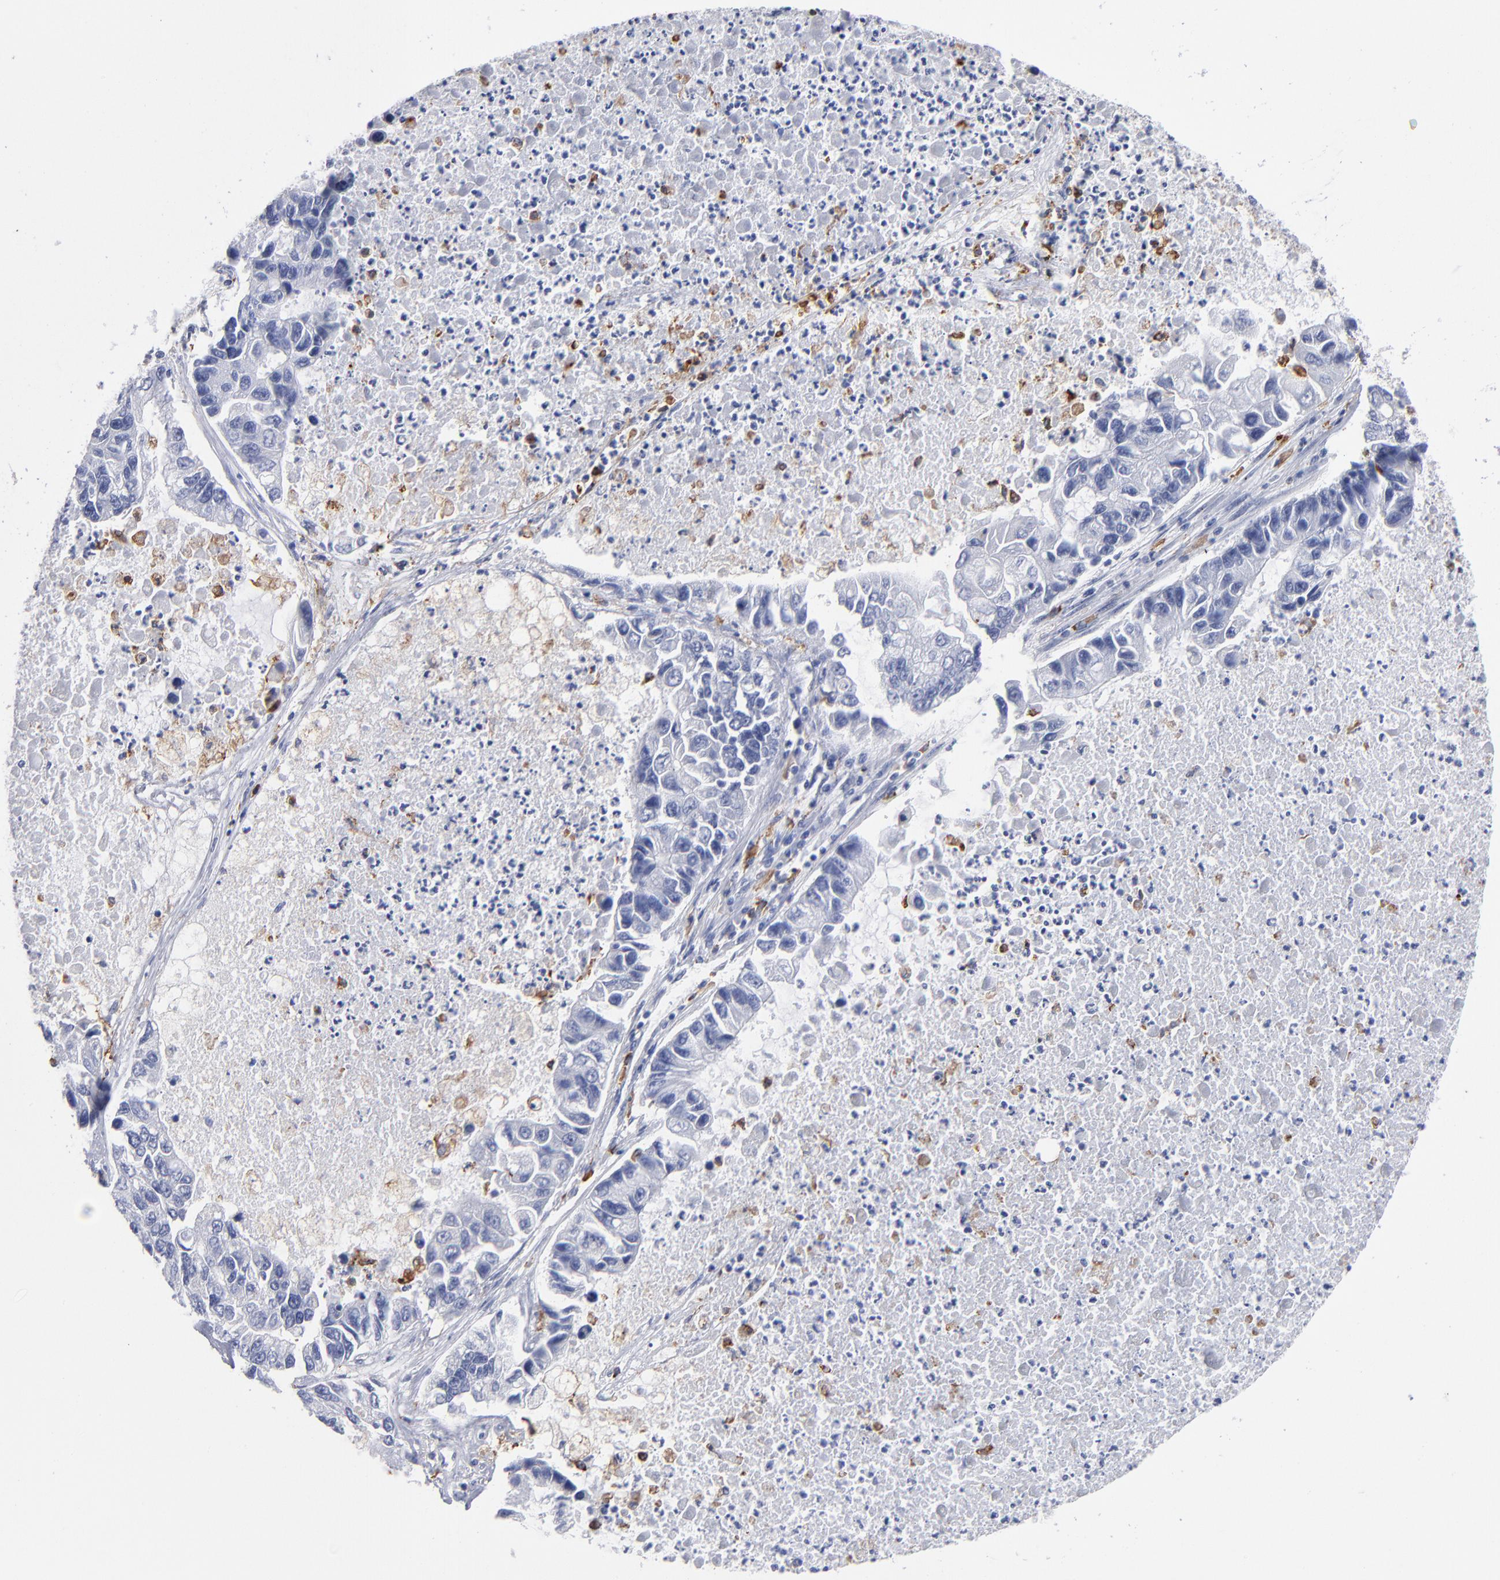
{"staining": {"intensity": "negative", "quantity": "none", "location": "none"}, "tissue": "lung cancer", "cell_type": "Tumor cells", "image_type": "cancer", "snomed": [{"axis": "morphology", "description": "Adenocarcinoma, NOS"}, {"axis": "topography", "description": "Lung"}], "caption": "The histopathology image reveals no significant staining in tumor cells of lung adenocarcinoma.", "gene": "CD180", "patient": {"sex": "female", "age": 51}}